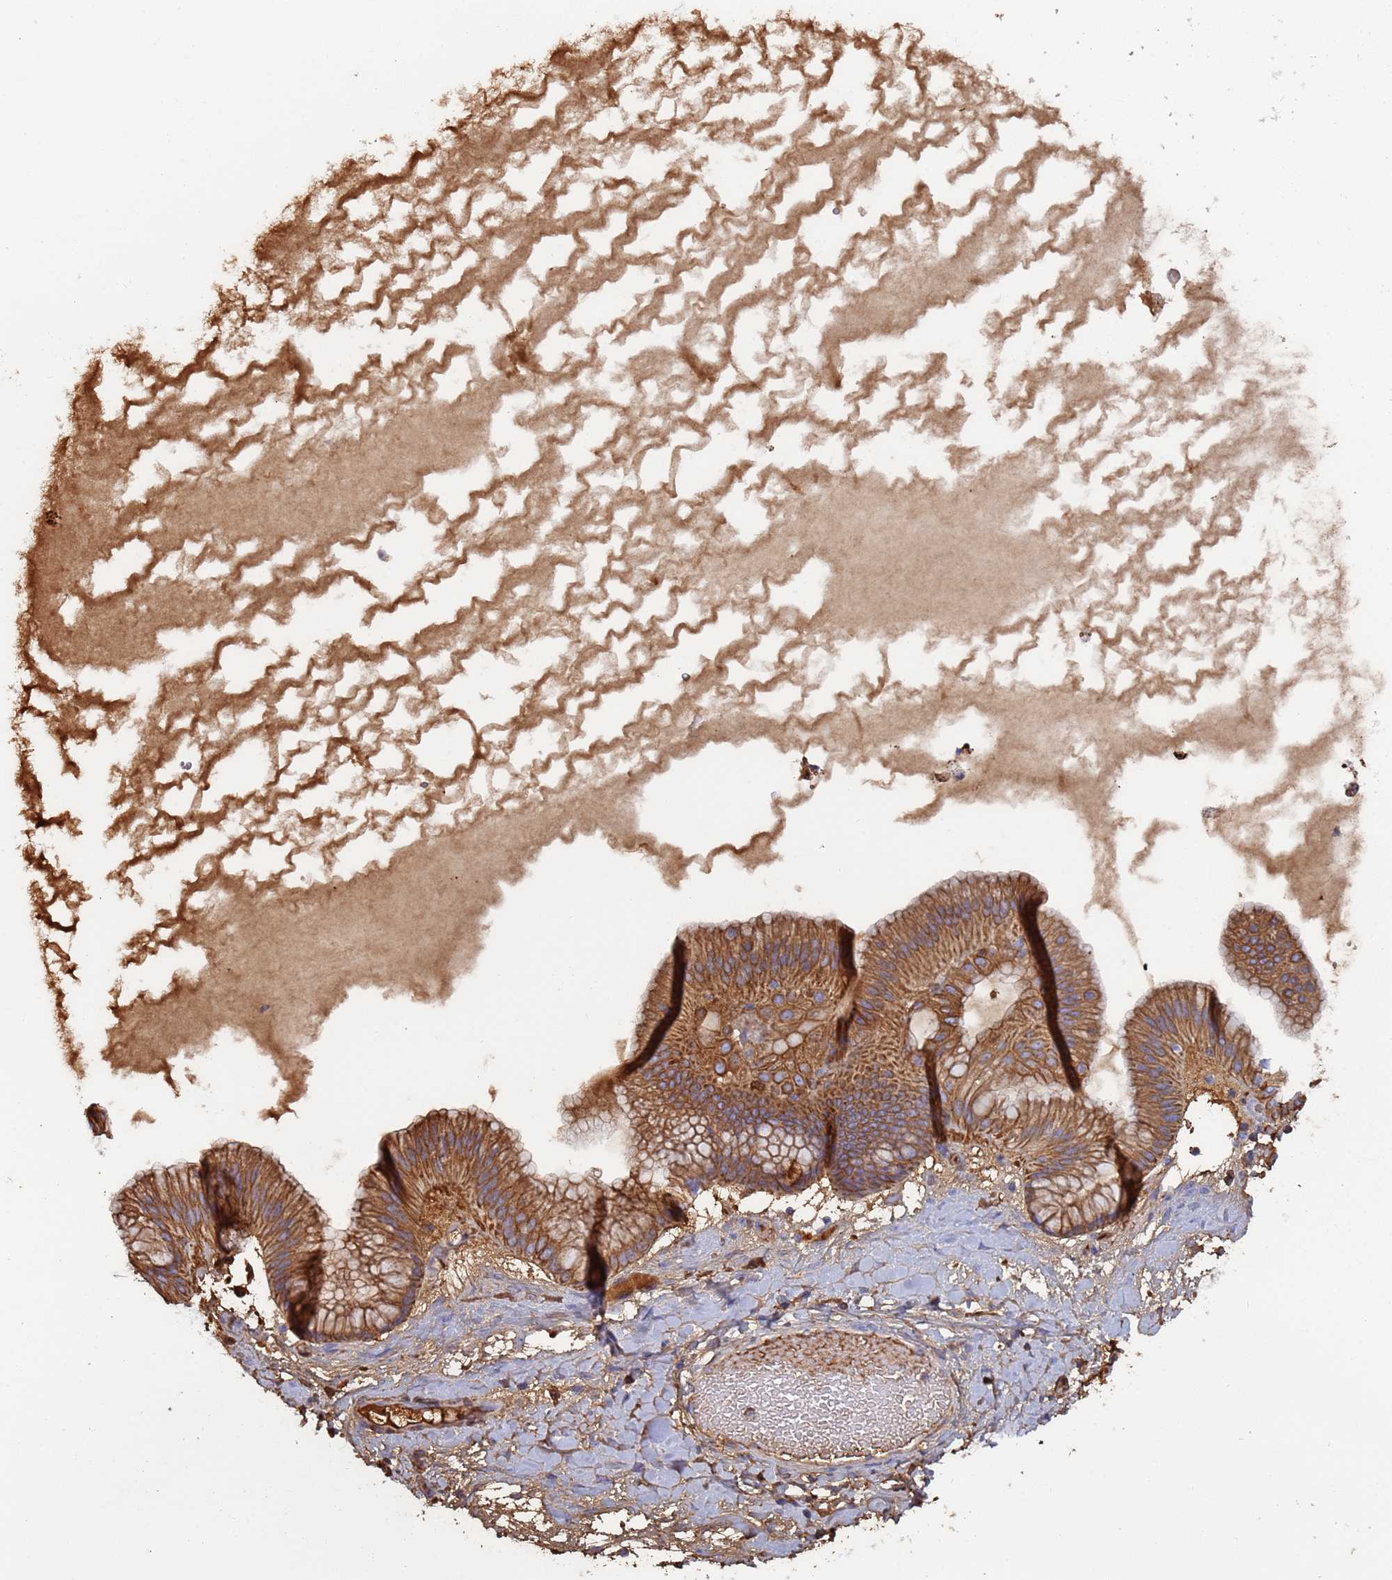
{"staining": {"intensity": "strong", "quantity": ">75%", "location": "cytoplasmic/membranous"}, "tissue": "ovarian cancer", "cell_type": "Tumor cells", "image_type": "cancer", "snomed": [{"axis": "morphology", "description": "Cystadenocarcinoma, mucinous, NOS"}, {"axis": "topography", "description": "Ovary"}], "caption": "Ovarian cancer (mucinous cystadenocarcinoma) tissue demonstrates strong cytoplasmic/membranous expression in about >75% of tumor cells, visualized by immunohistochemistry.", "gene": "CYSLTR2", "patient": {"sex": "female", "age": 61}}